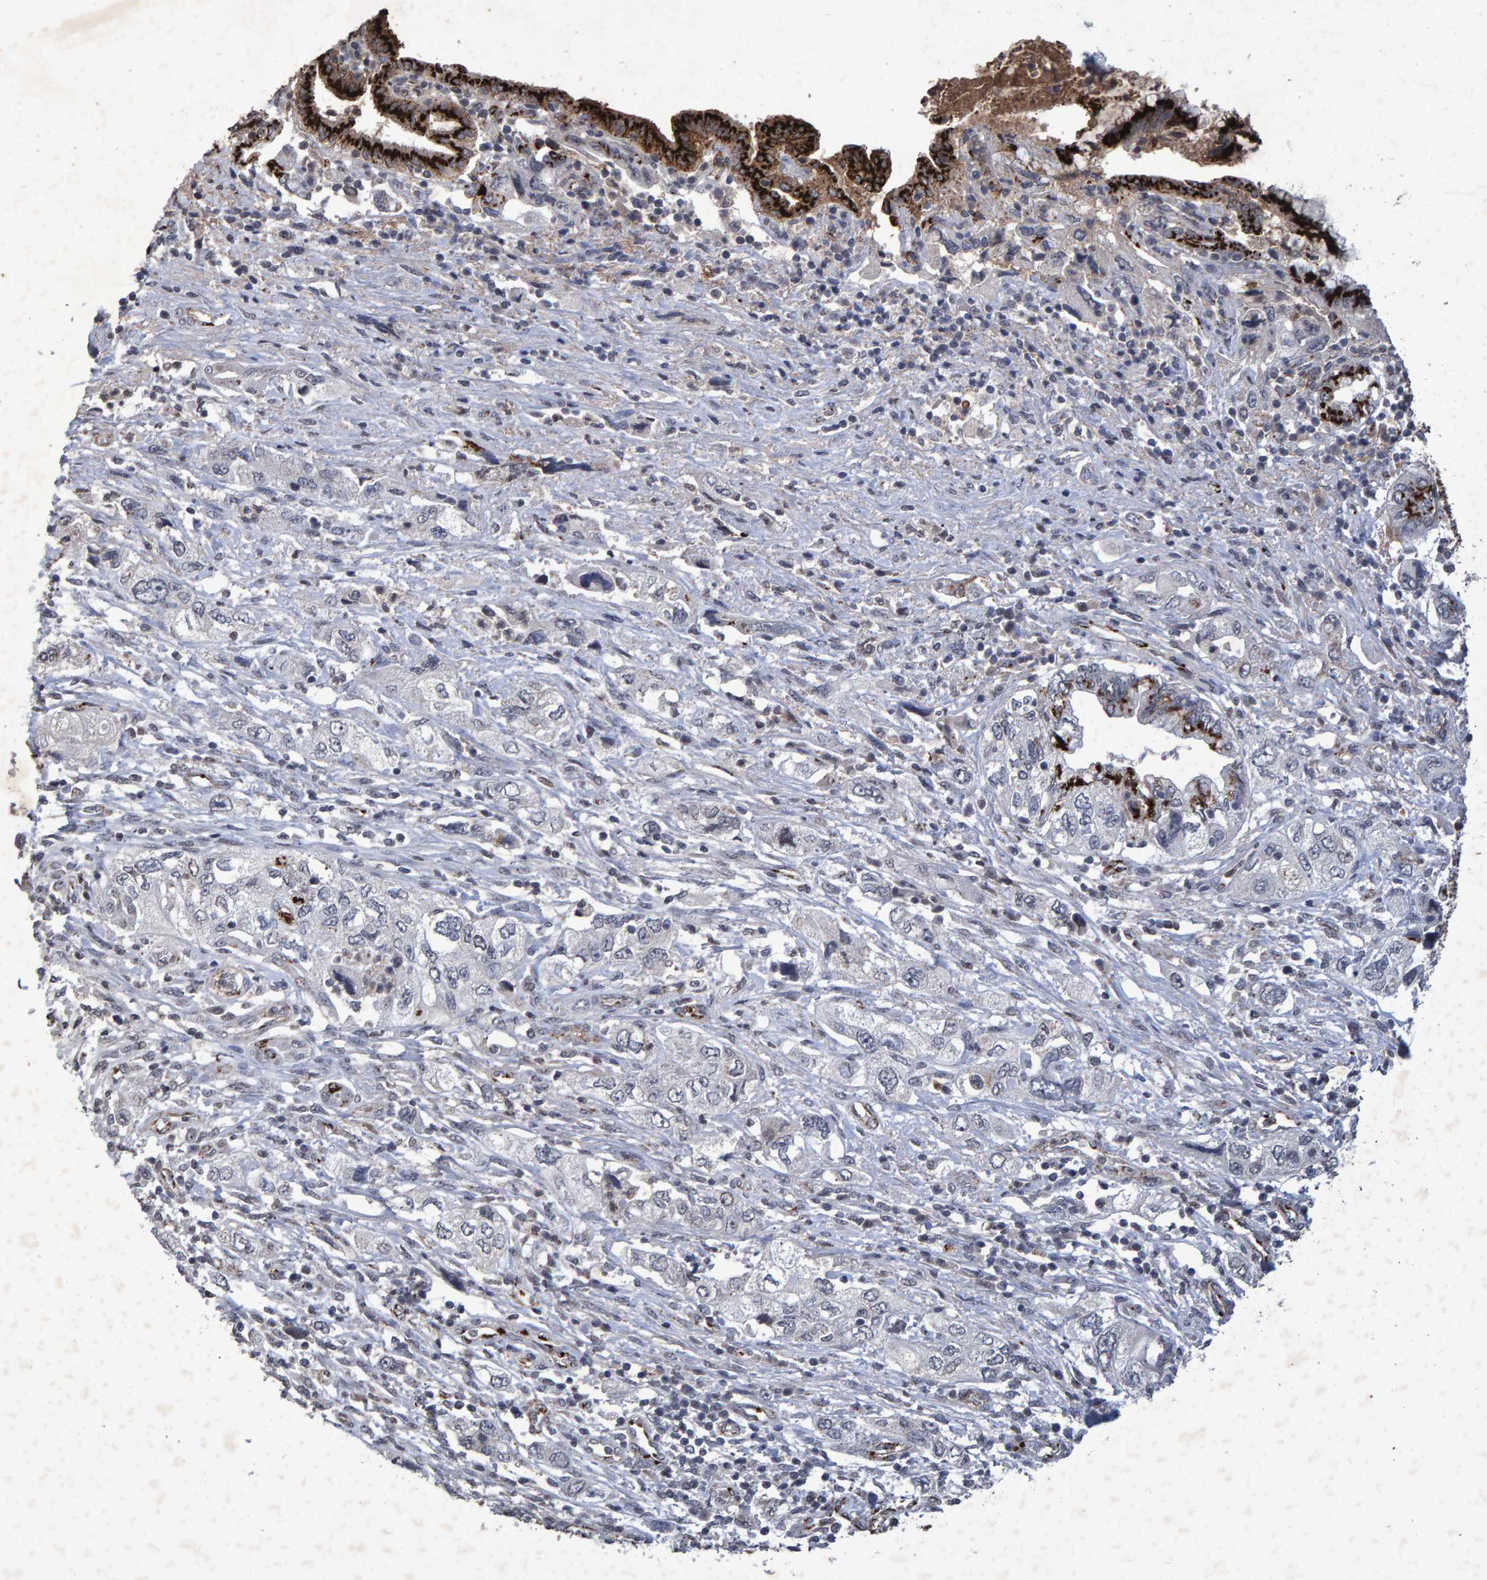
{"staining": {"intensity": "strong", "quantity": "<25%", "location": "cytoplasmic/membranous"}, "tissue": "pancreatic cancer", "cell_type": "Tumor cells", "image_type": "cancer", "snomed": [{"axis": "morphology", "description": "Adenocarcinoma, NOS"}, {"axis": "topography", "description": "Pancreas"}], "caption": "Human pancreatic cancer (adenocarcinoma) stained for a protein (brown) demonstrates strong cytoplasmic/membranous positive staining in approximately <25% of tumor cells.", "gene": "GALC", "patient": {"sex": "female", "age": 73}}